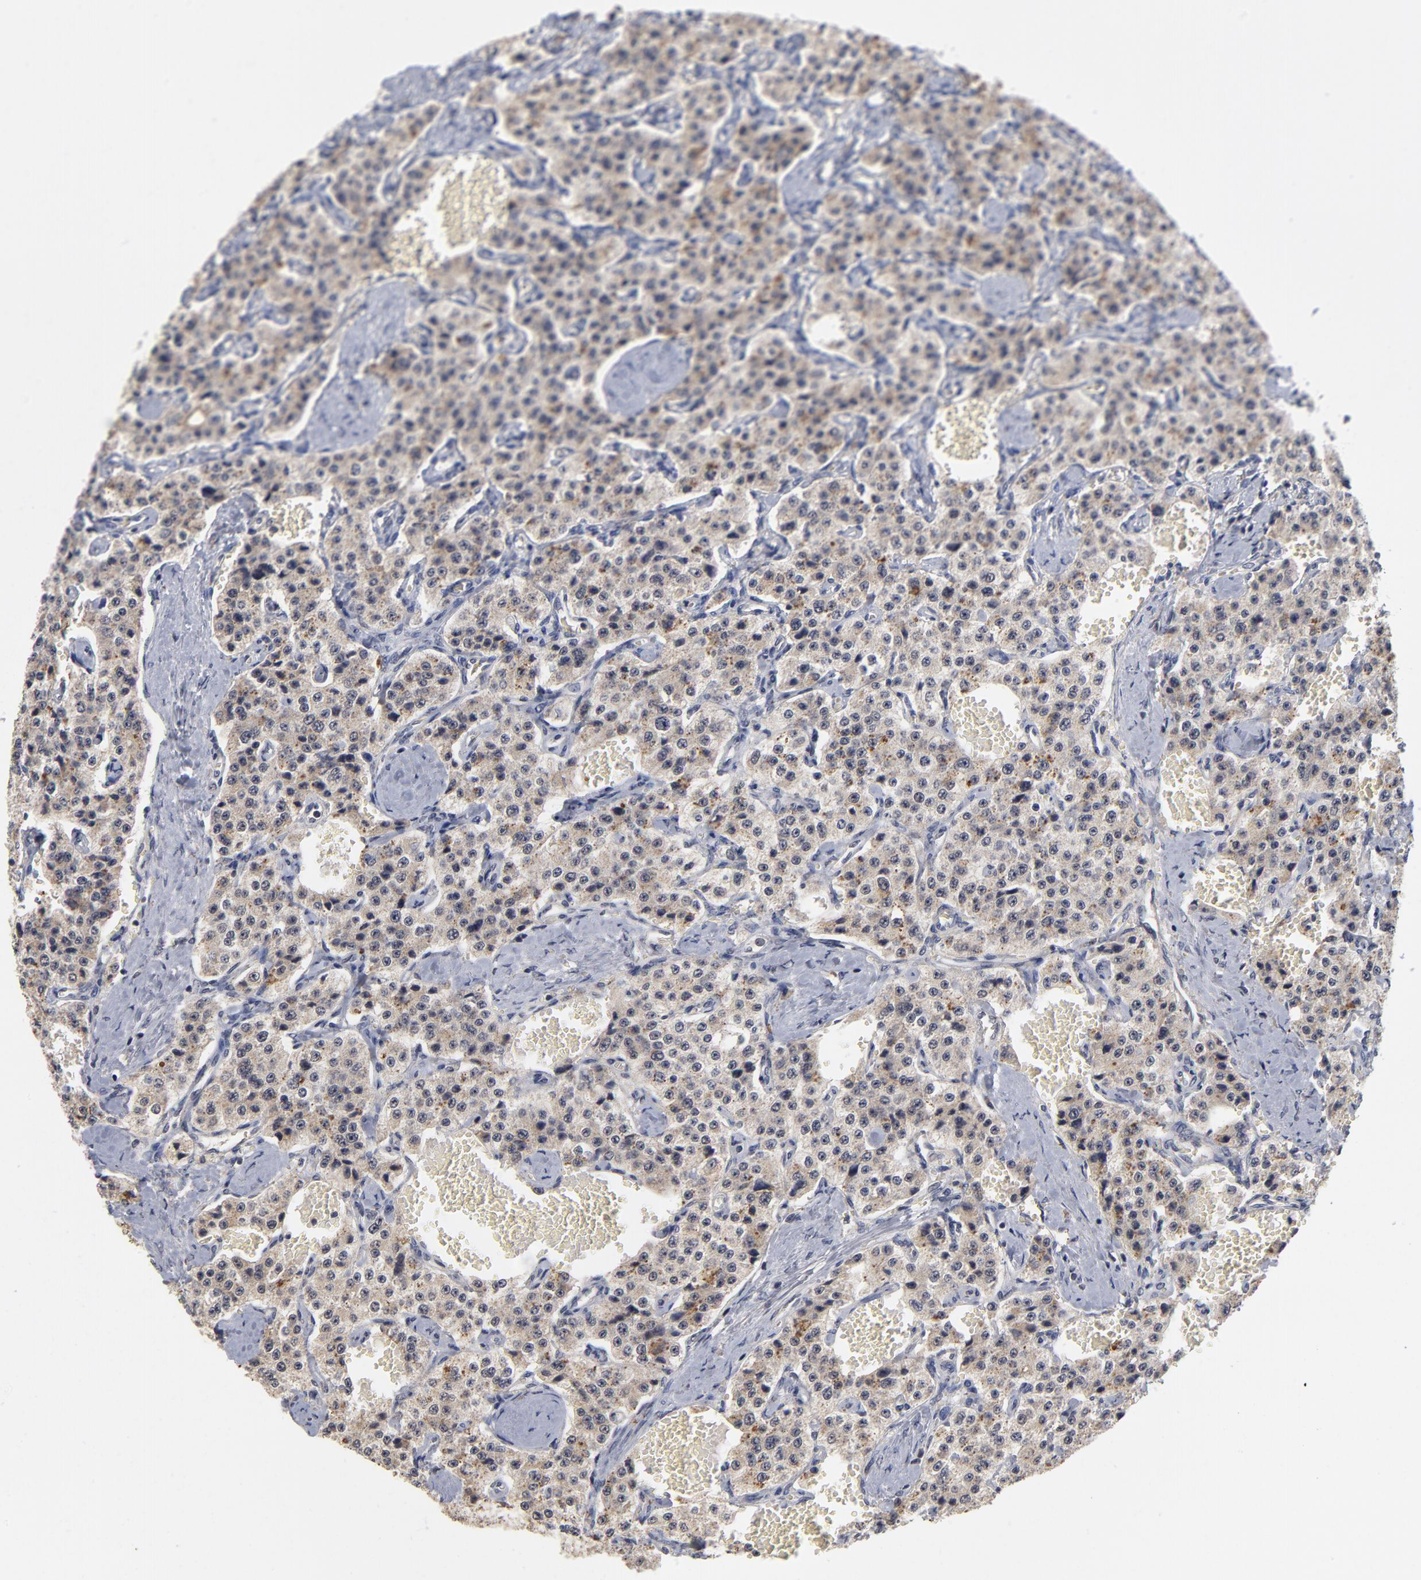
{"staining": {"intensity": "moderate", "quantity": ">75%", "location": "cytoplasmic/membranous"}, "tissue": "carcinoid", "cell_type": "Tumor cells", "image_type": "cancer", "snomed": [{"axis": "morphology", "description": "Carcinoid, malignant, NOS"}, {"axis": "topography", "description": "Small intestine"}], "caption": "A brown stain labels moderate cytoplasmic/membranous expression of a protein in human carcinoid (malignant) tumor cells.", "gene": "WSB1", "patient": {"sex": "male", "age": 52}}